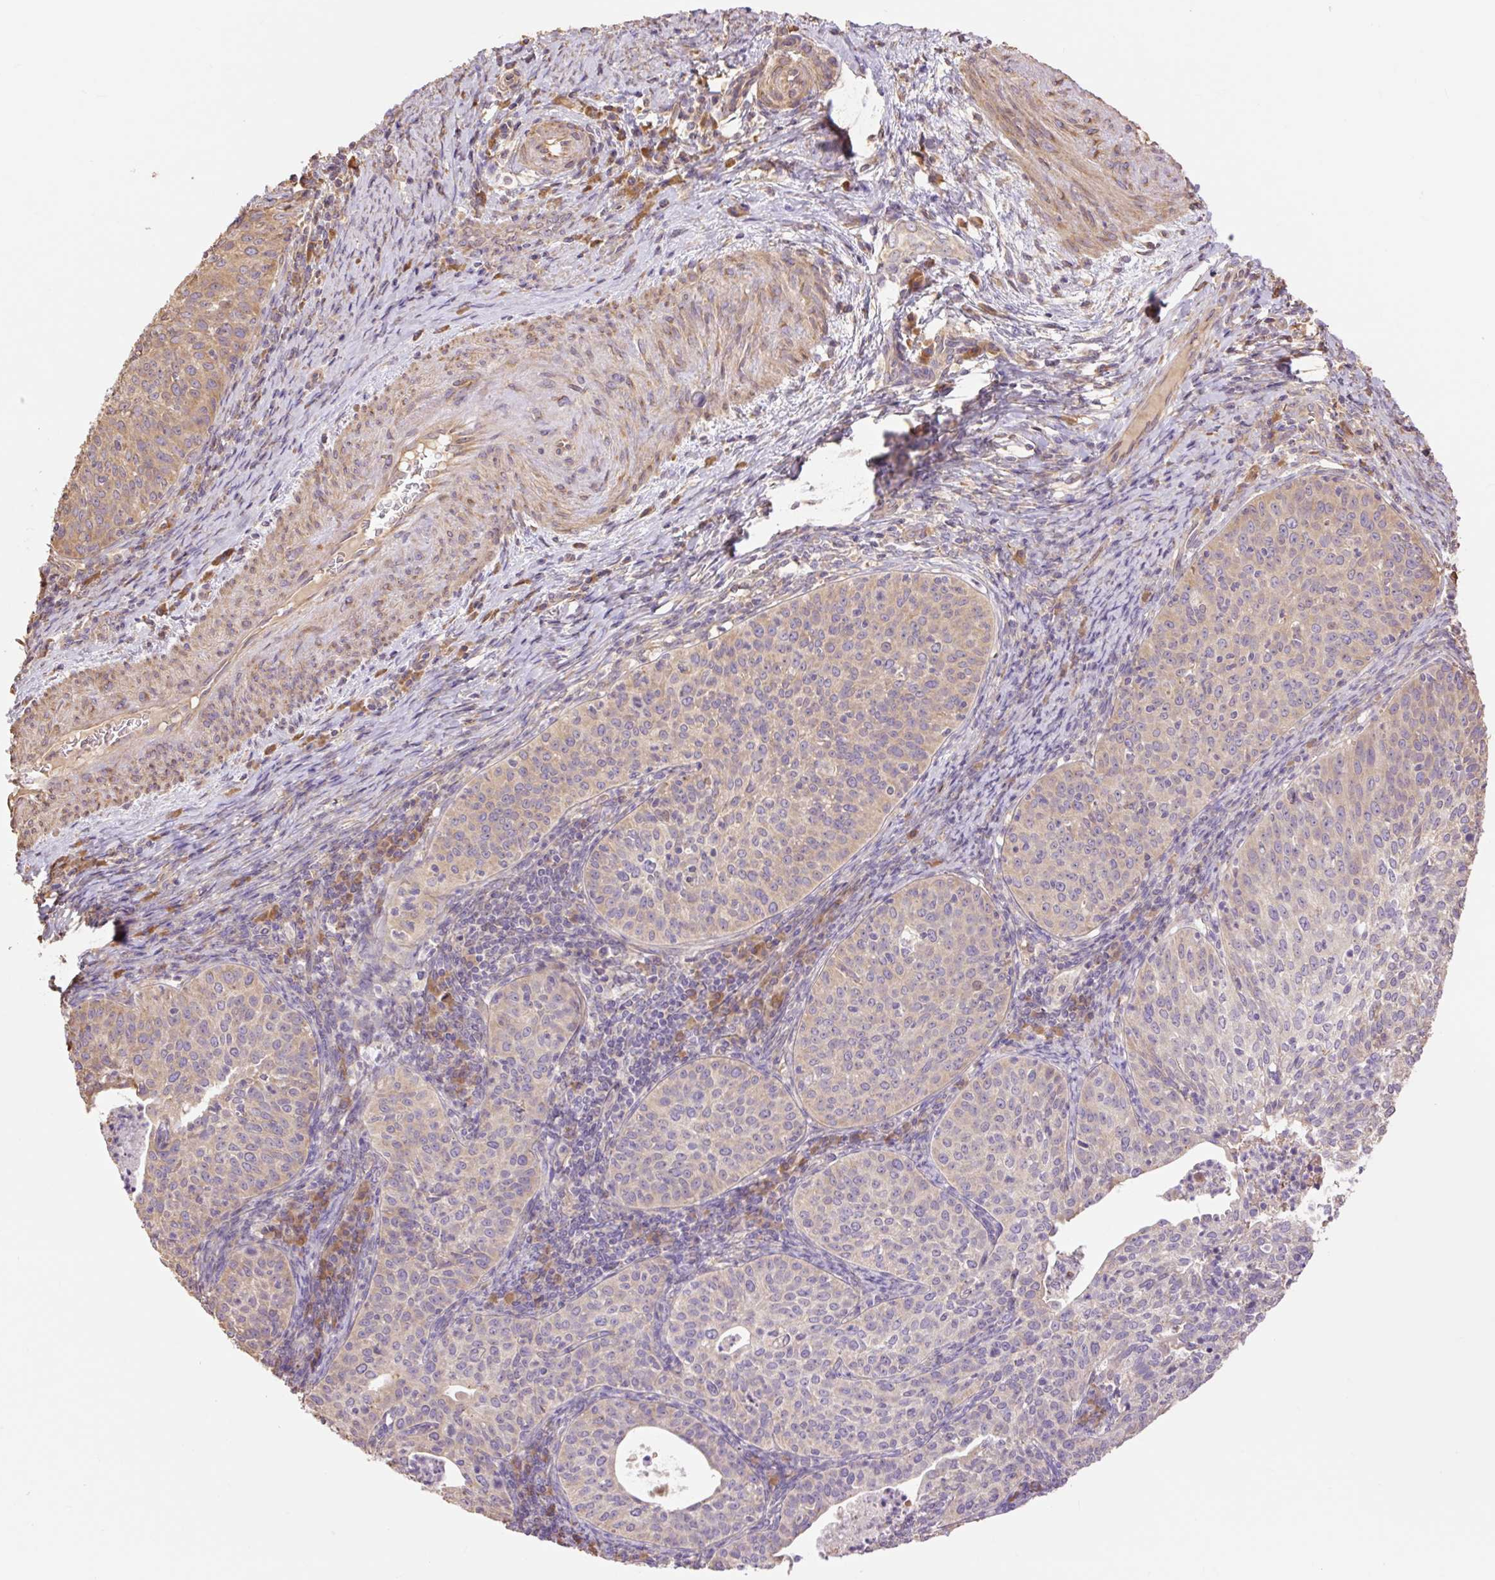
{"staining": {"intensity": "weak", "quantity": "25%-75%", "location": "cytoplasmic/membranous"}, "tissue": "cervical cancer", "cell_type": "Tumor cells", "image_type": "cancer", "snomed": [{"axis": "morphology", "description": "Squamous cell carcinoma, NOS"}, {"axis": "topography", "description": "Cervix"}], "caption": "Tumor cells exhibit low levels of weak cytoplasmic/membranous positivity in approximately 25%-75% of cells in cervical cancer. (IHC, brightfield microscopy, high magnification).", "gene": "DESI1", "patient": {"sex": "female", "age": 30}}